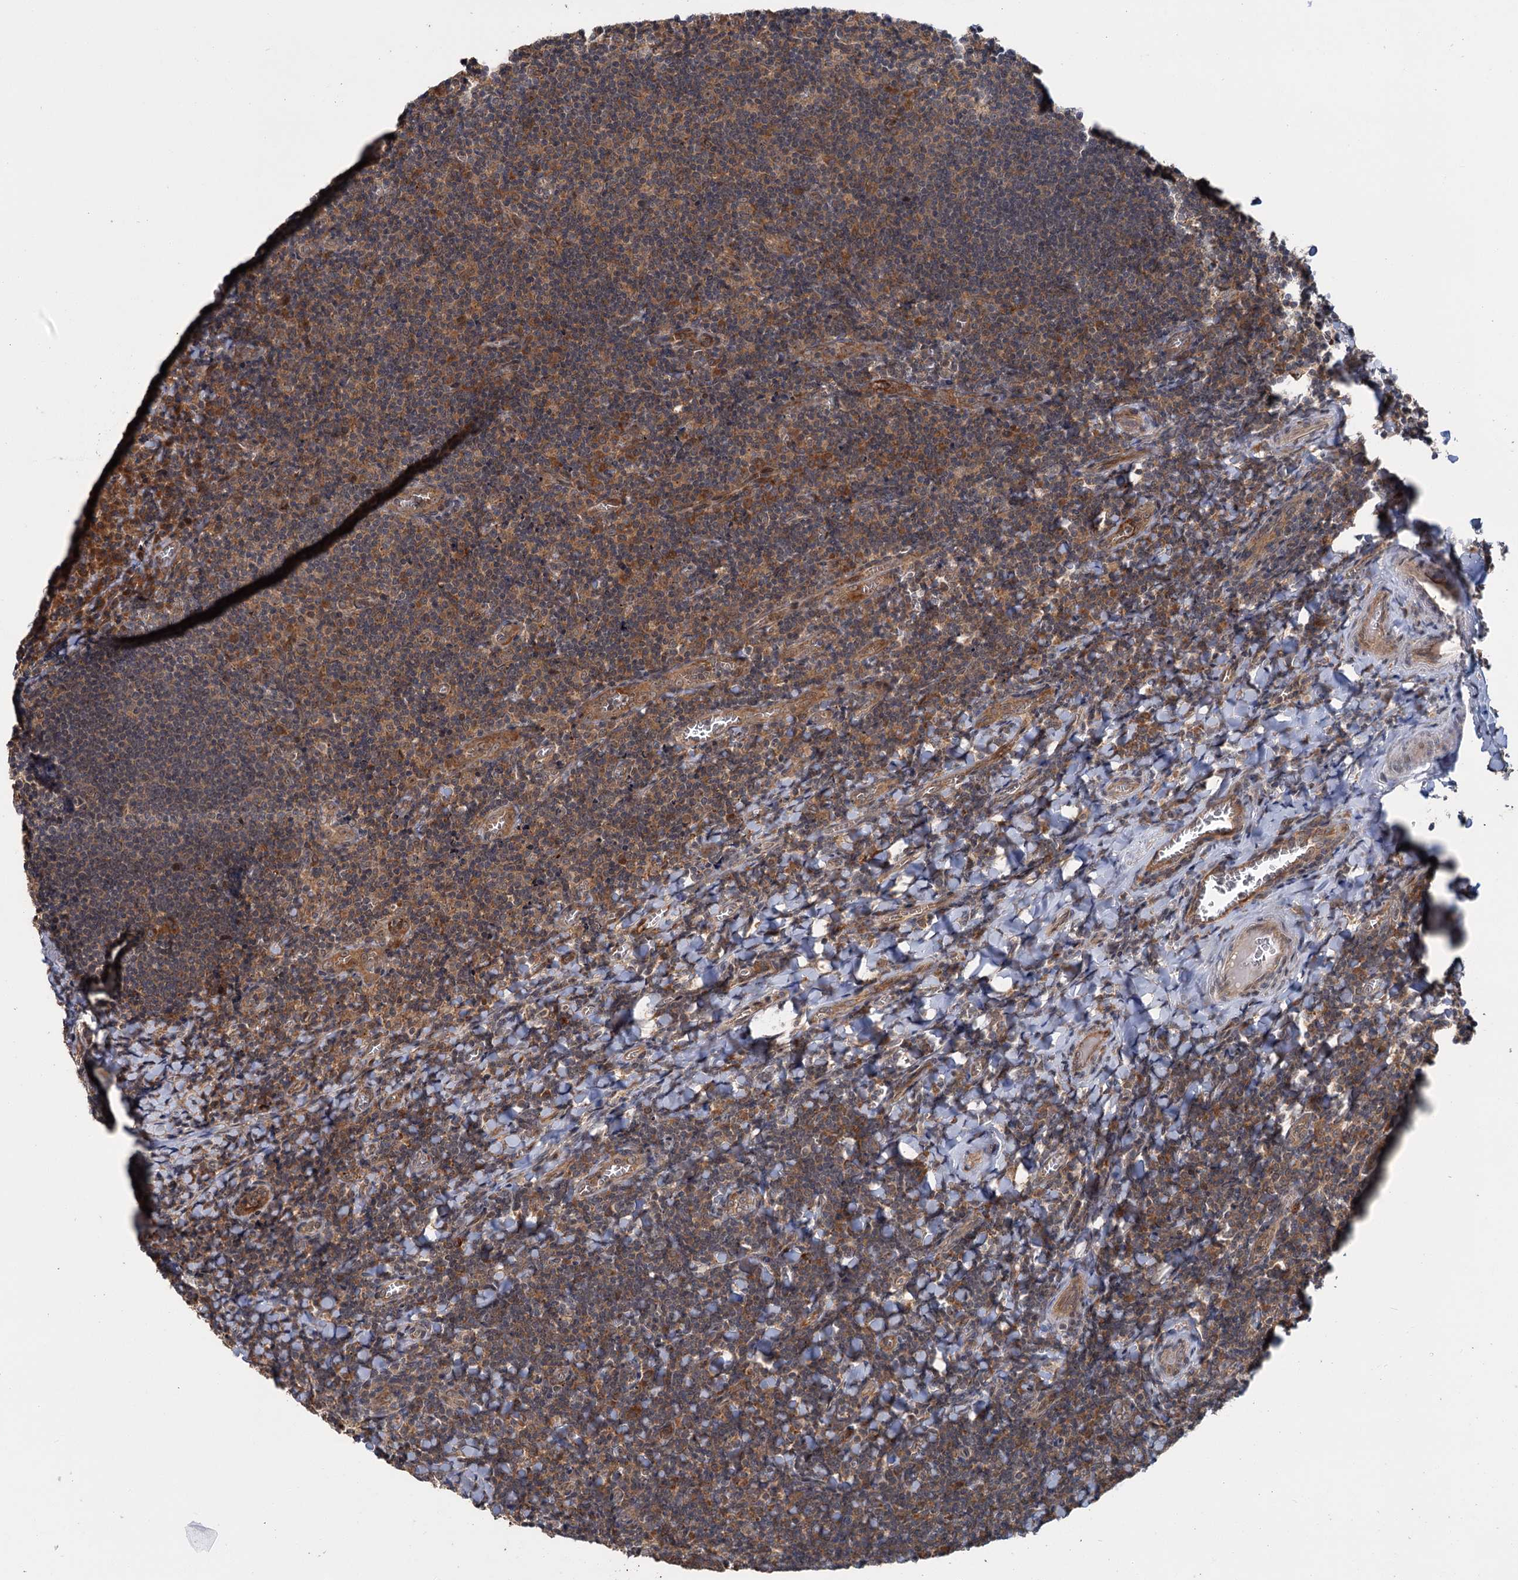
{"staining": {"intensity": "moderate", "quantity": "25%-75%", "location": "cytoplasmic/membranous"}, "tissue": "tonsil", "cell_type": "Germinal center cells", "image_type": "normal", "snomed": [{"axis": "morphology", "description": "Normal tissue, NOS"}, {"axis": "topography", "description": "Tonsil"}], "caption": "Immunohistochemical staining of benign human tonsil shows moderate cytoplasmic/membranous protein staining in about 25%-75% of germinal center cells.", "gene": "KANSL2", "patient": {"sex": "male", "age": 27}}